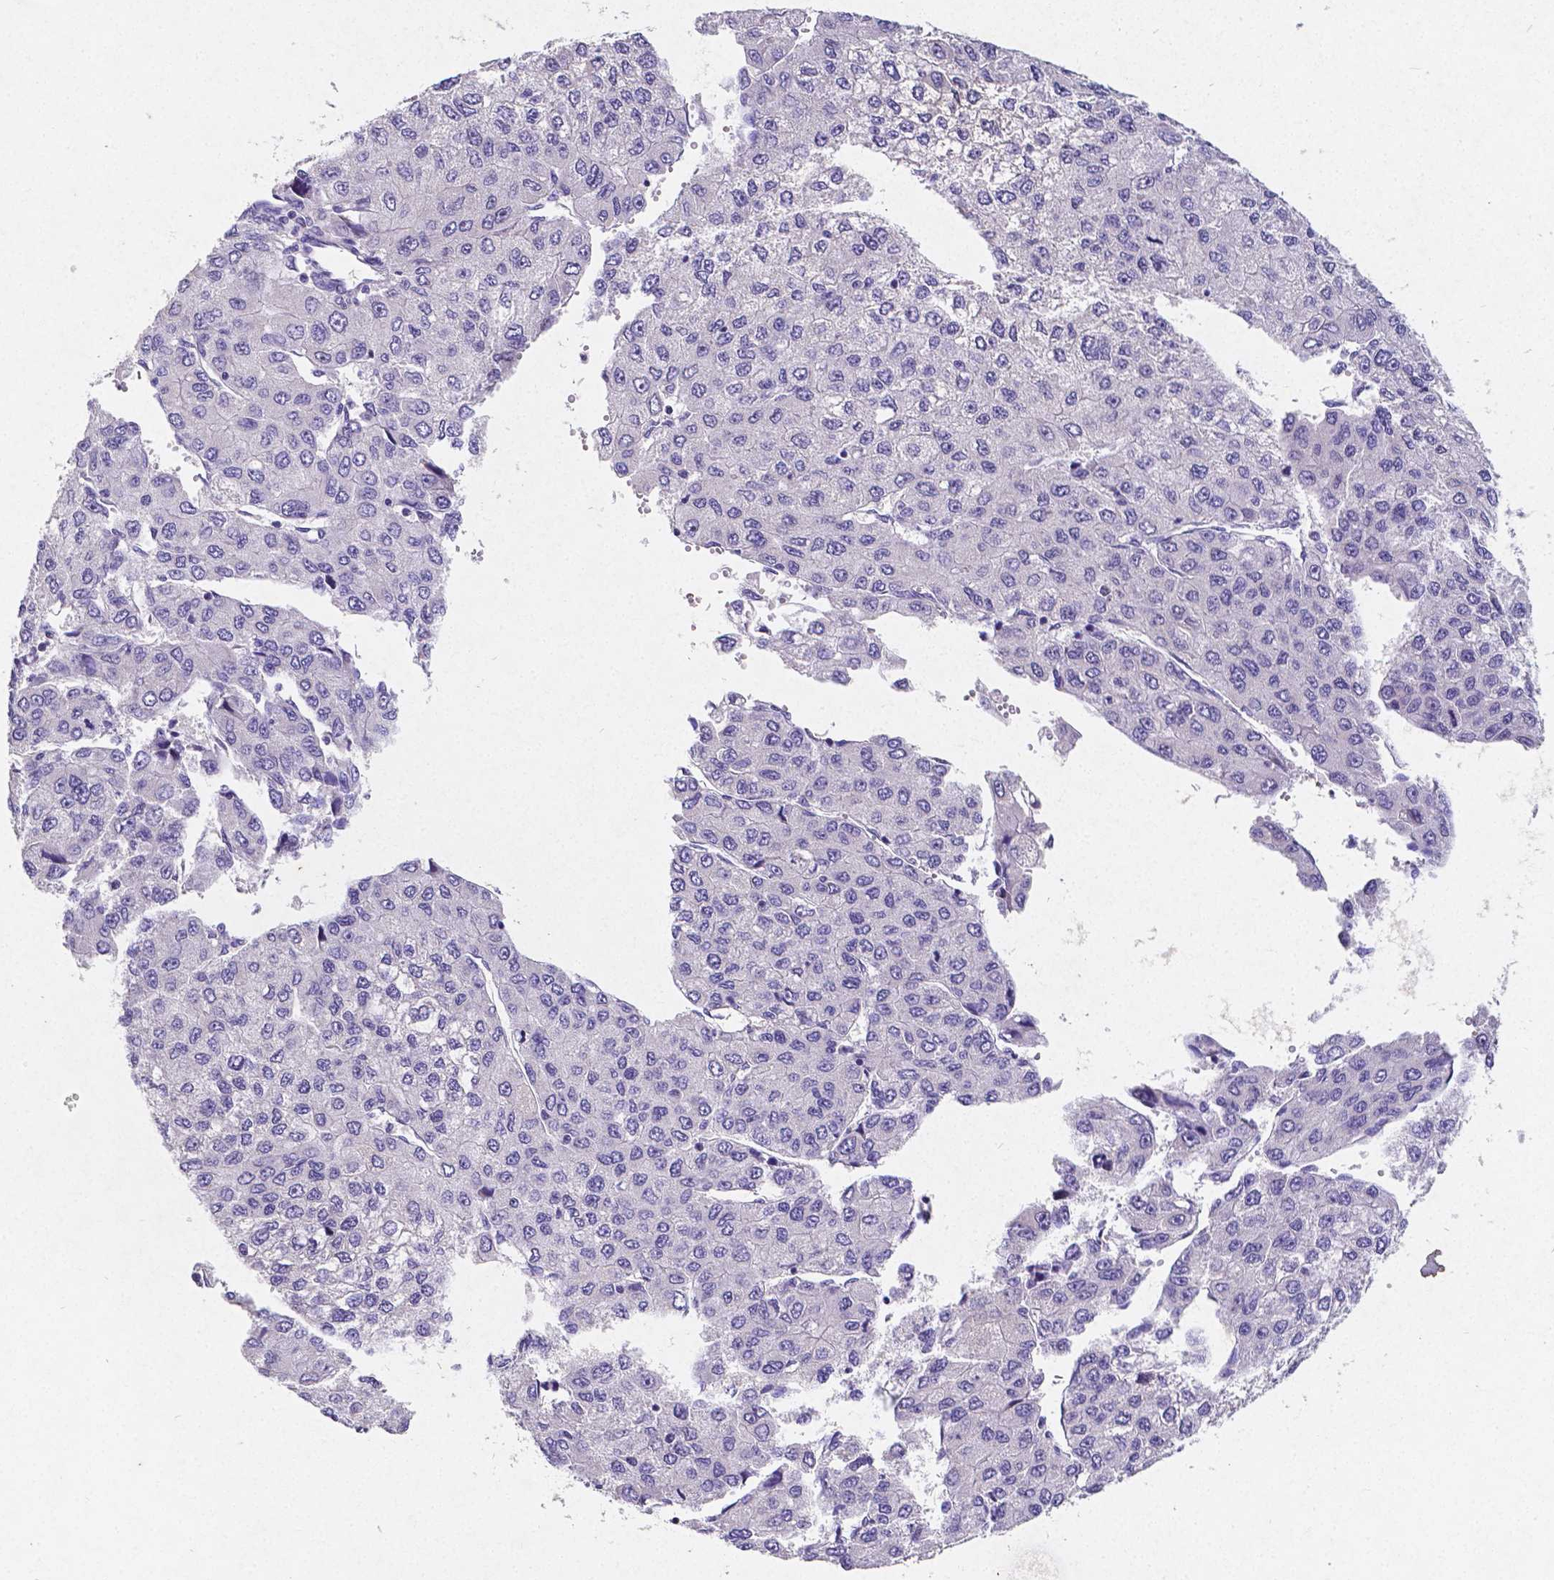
{"staining": {"intensity": "negative", "quantity": "none", "location": "none"}, "tissue": "liver cancer", "cell_type": "Tumor cells", "image_type": "cancer", "snomed": [{"axis": "morphology", "description": "Carcinoma, Hepatocellular, NOS"}, {"axis": "topography", "description": "Liver"}], "caption": "Micrograph shows no significant protein staining in tumor cells of hepatocellular carcinoma (liver).", "gene": "SATB2", "patient": {"sex": "female", "age": 66}}